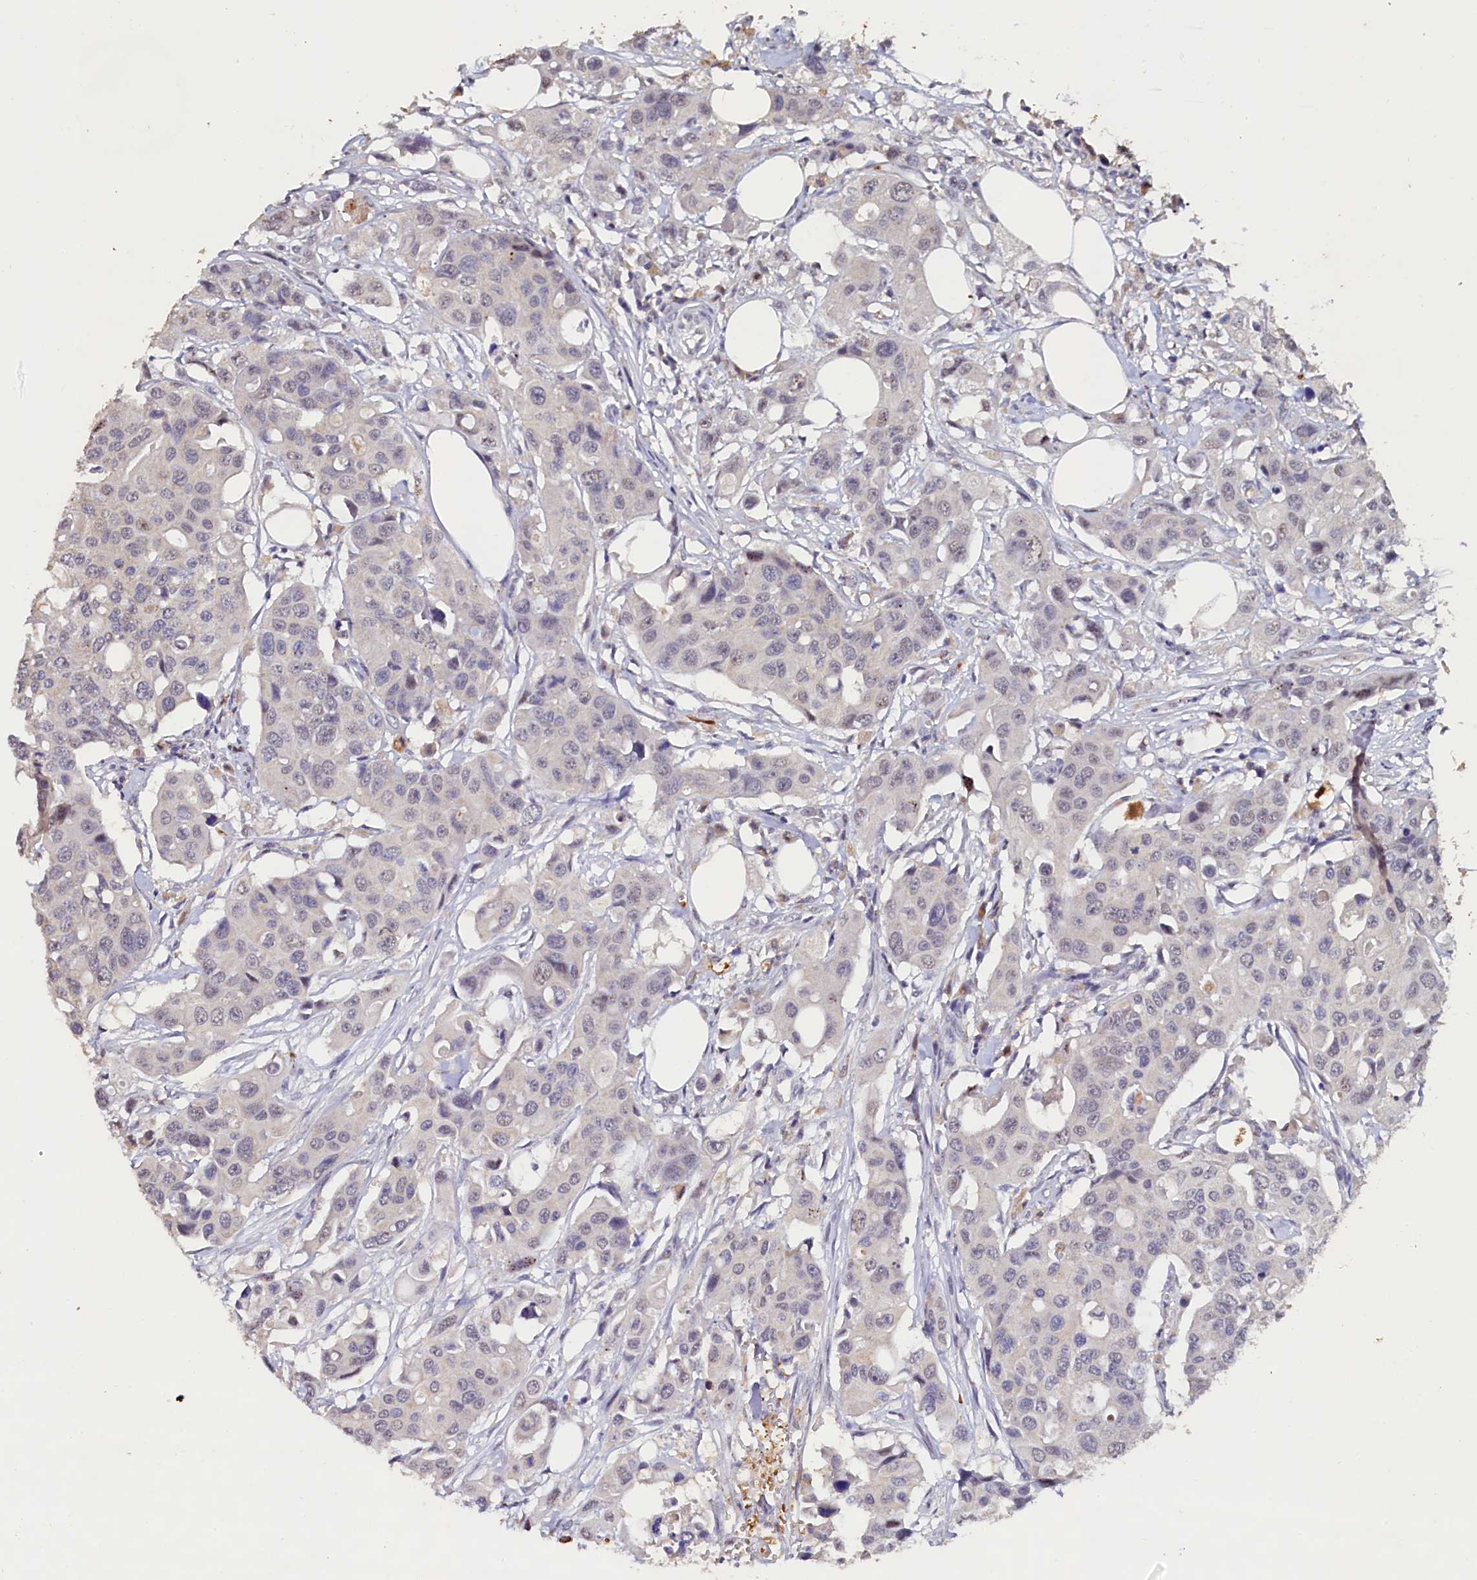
{"staining": {"intensity": "negative", "quantity": "none", "location": "none"}, "tissue": "colorectal cancer", "cell_type": "Tumor cells", "image_type": "cancer", "snomed": [{"axis": "morphology", "description": "Adenocarcinoma, NOS"}, {"axis": "topography", "description": "Colon"}], "caption": "Adenocarcinoma (colorectal) was stained to show a protein in brown. There is no significant staining in tumor cells.", "gene": "CSTPP1", "patient": {"sex": "male", "age": 77}}